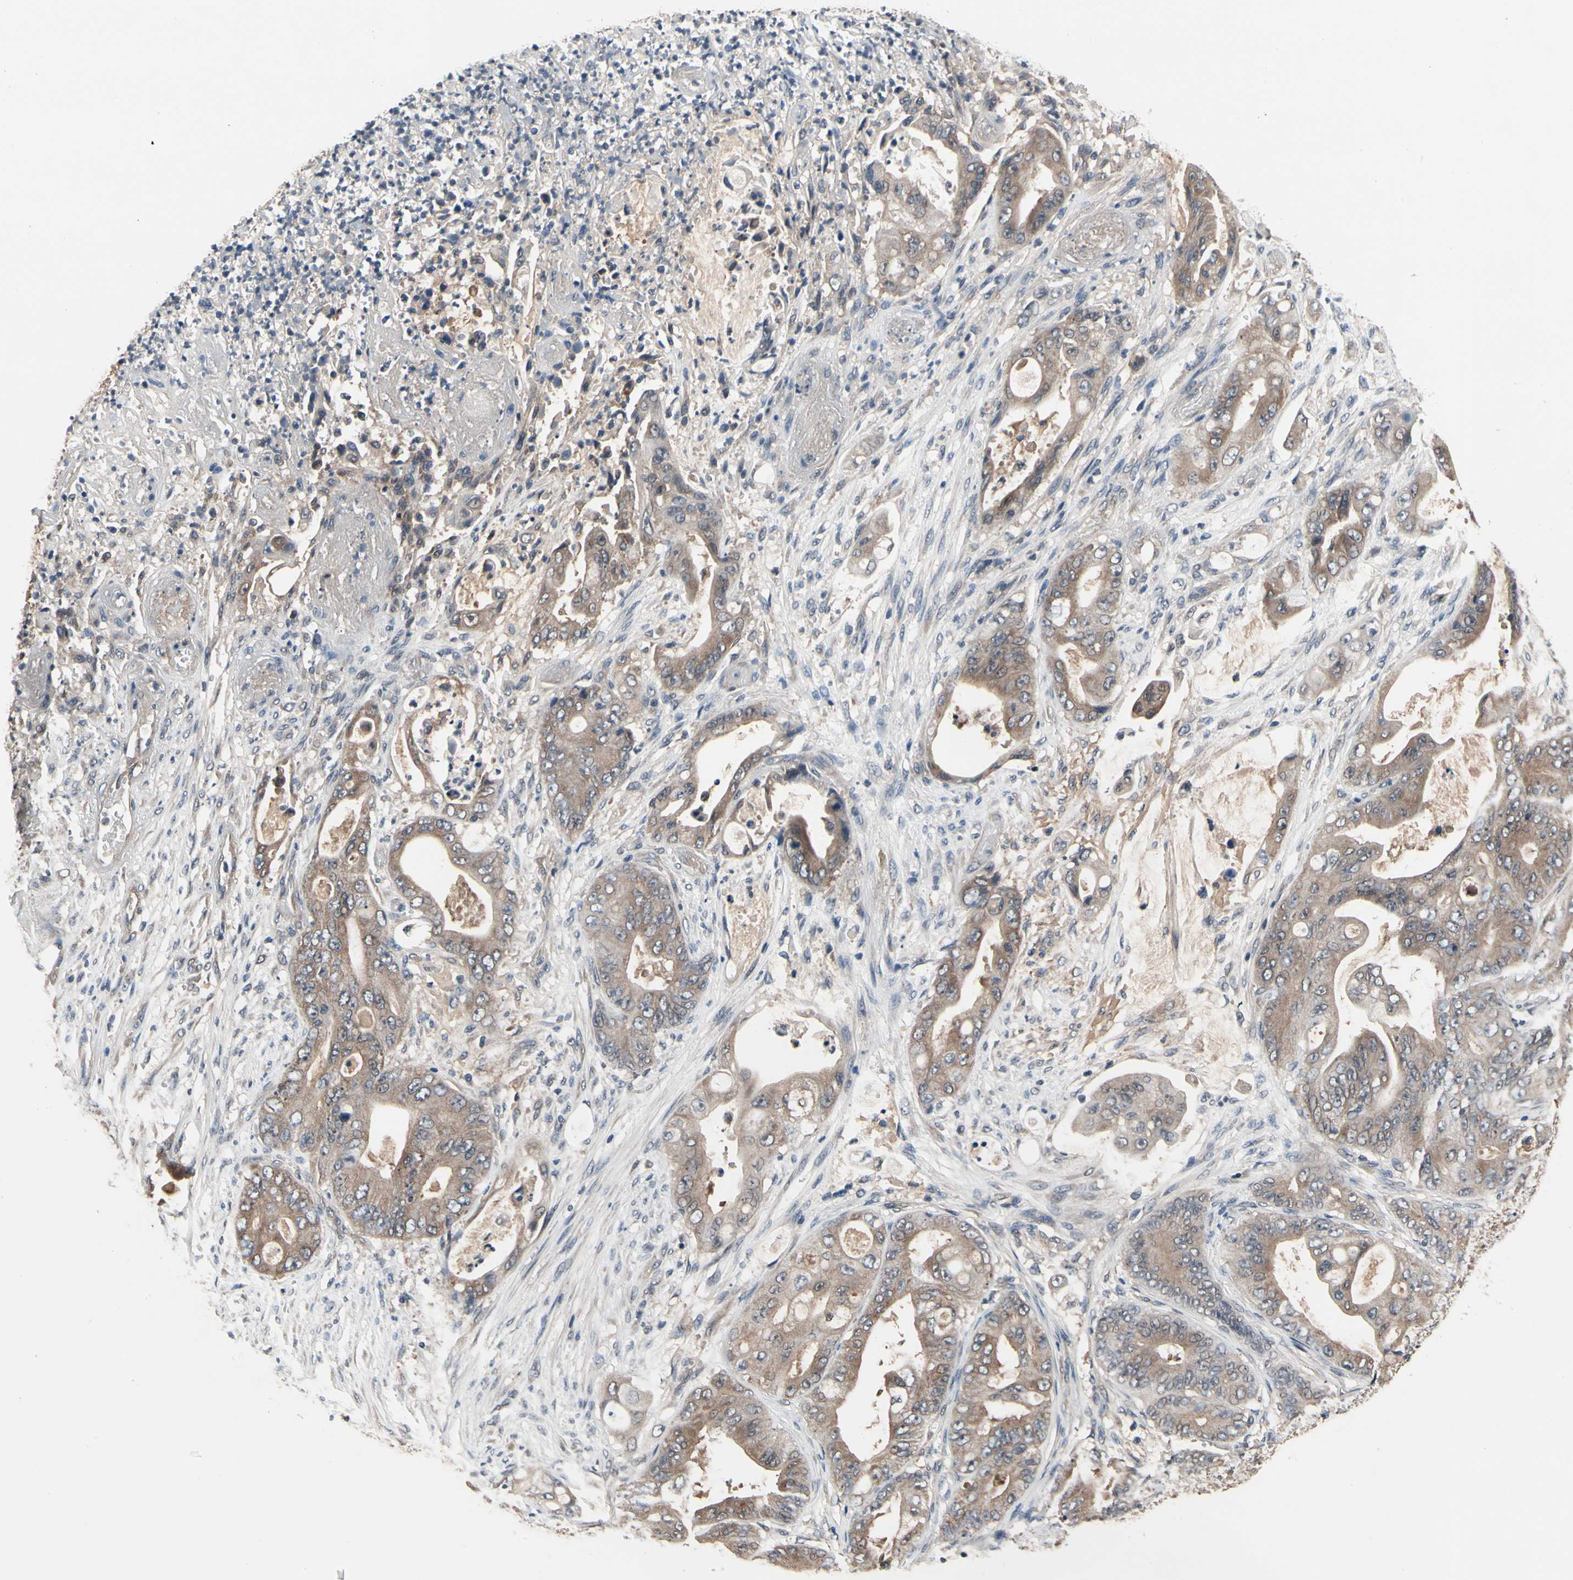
{"staining": {"intensity": "moderate", "quantity": ">75%", "location": "cytoplasmic/membranous"}, "tissue": "stomach cancer", "cell_type": "Tumor cells", "image_type": "cancer", "snomed": [{"axis": "morphology", "description": "Adenocarcinoma, NOS"}, {"axis": "topography", "description": "Stomach"}], "caption": "Moderate cytoplasmic/membranous expression is seen in about >75% of tumor cells in adenocarcinoma (stomach).", "gene": "PRDX6", "patient": {"sex": "female", "age": 73}}